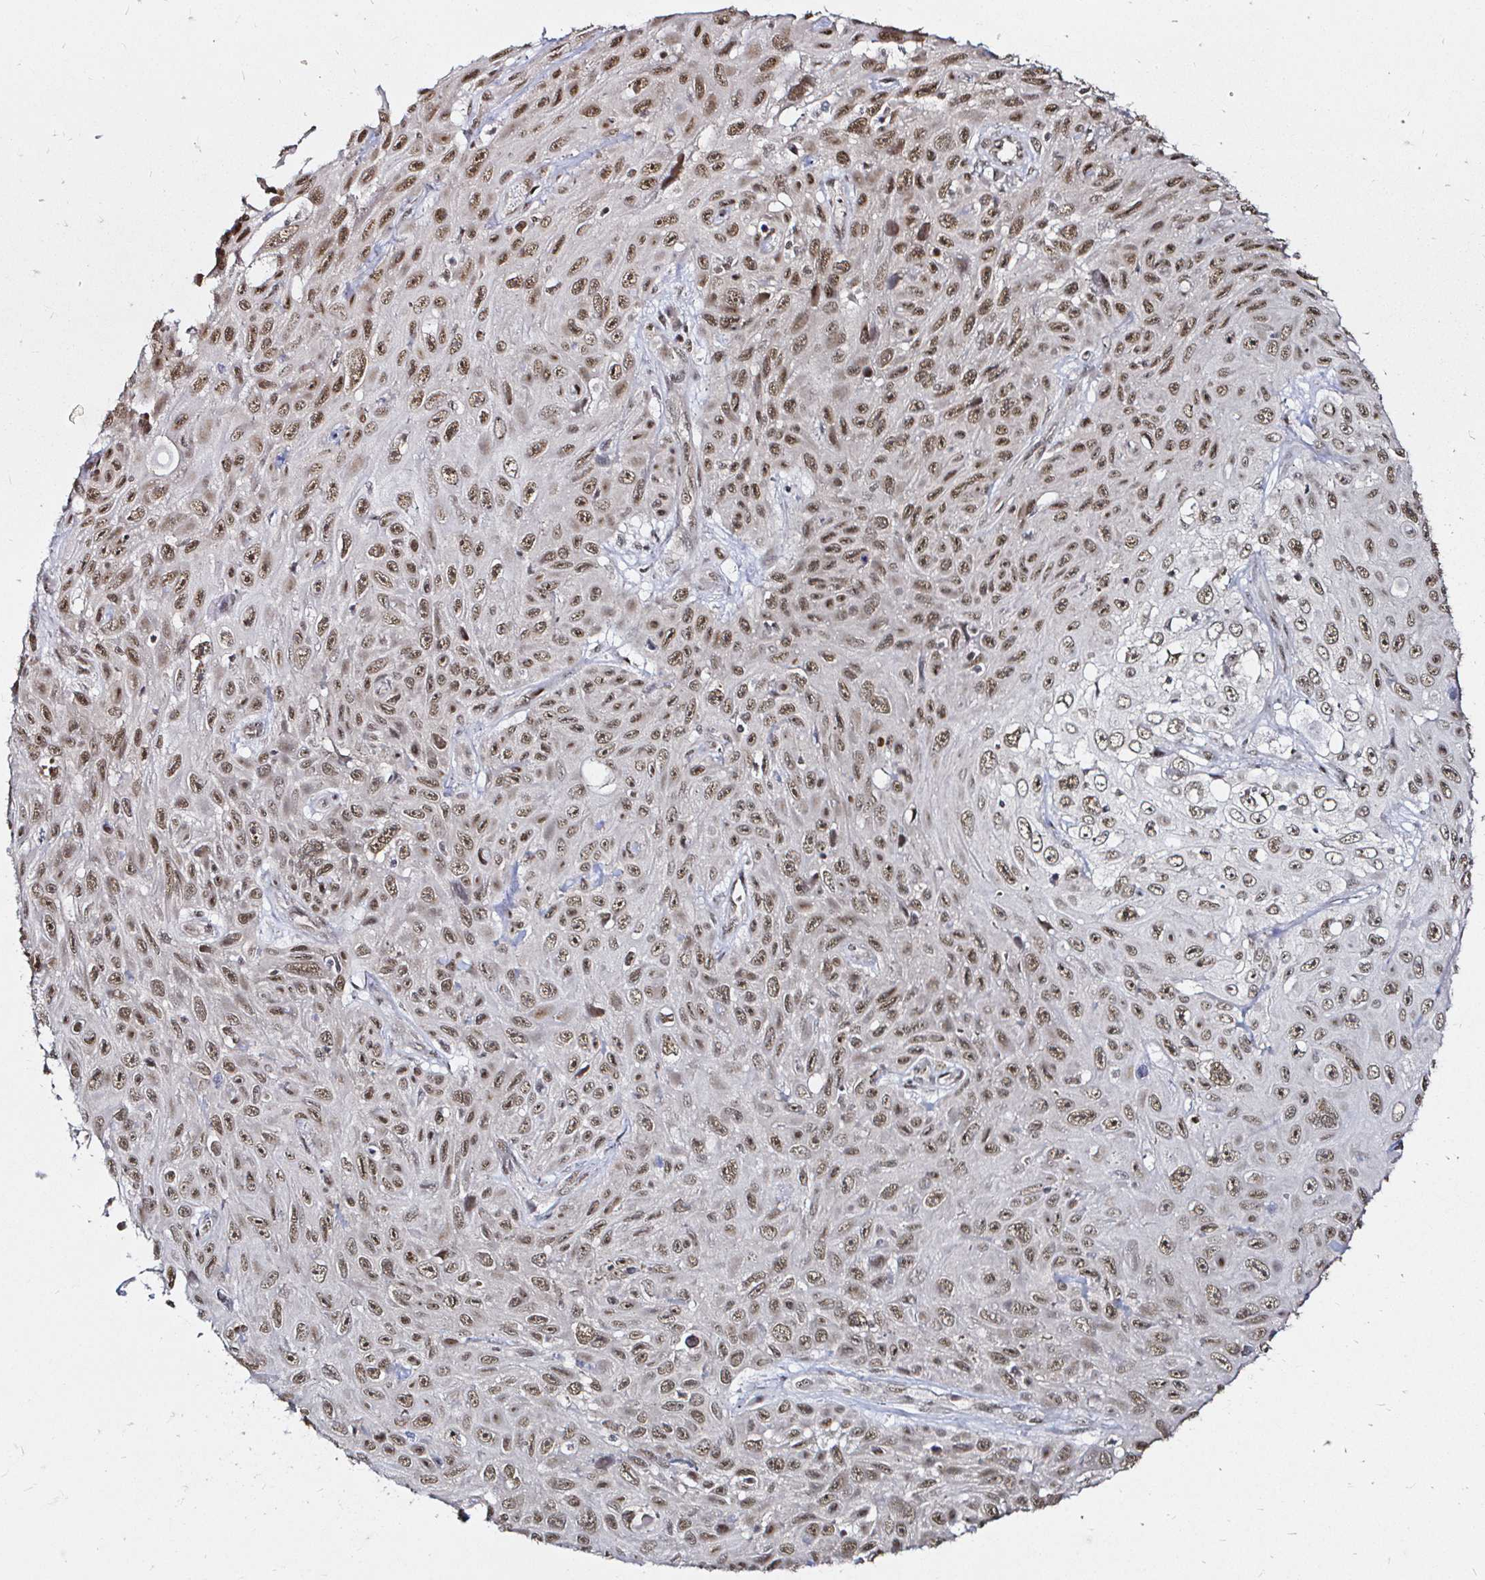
{"staining": {"intensity": "moderate", "quantity": ">75%", "location": "nuclear"}, "tissue": "skin cancer", "cell_type": "Tumor cells", "image_type": "cancer", "snomed": [{"axis": "morphology", "description": "Squamous cell carcinoma, NOS"}, {"axis": "topography", "description": "Skin"}], "caption": "Protein expression analysis of human skin cancer reveals moderate nuclear expression in approximately >75% of tumor cells.", "gene": "SNRPC", "patient": {"sex": "male", "age": 82}}